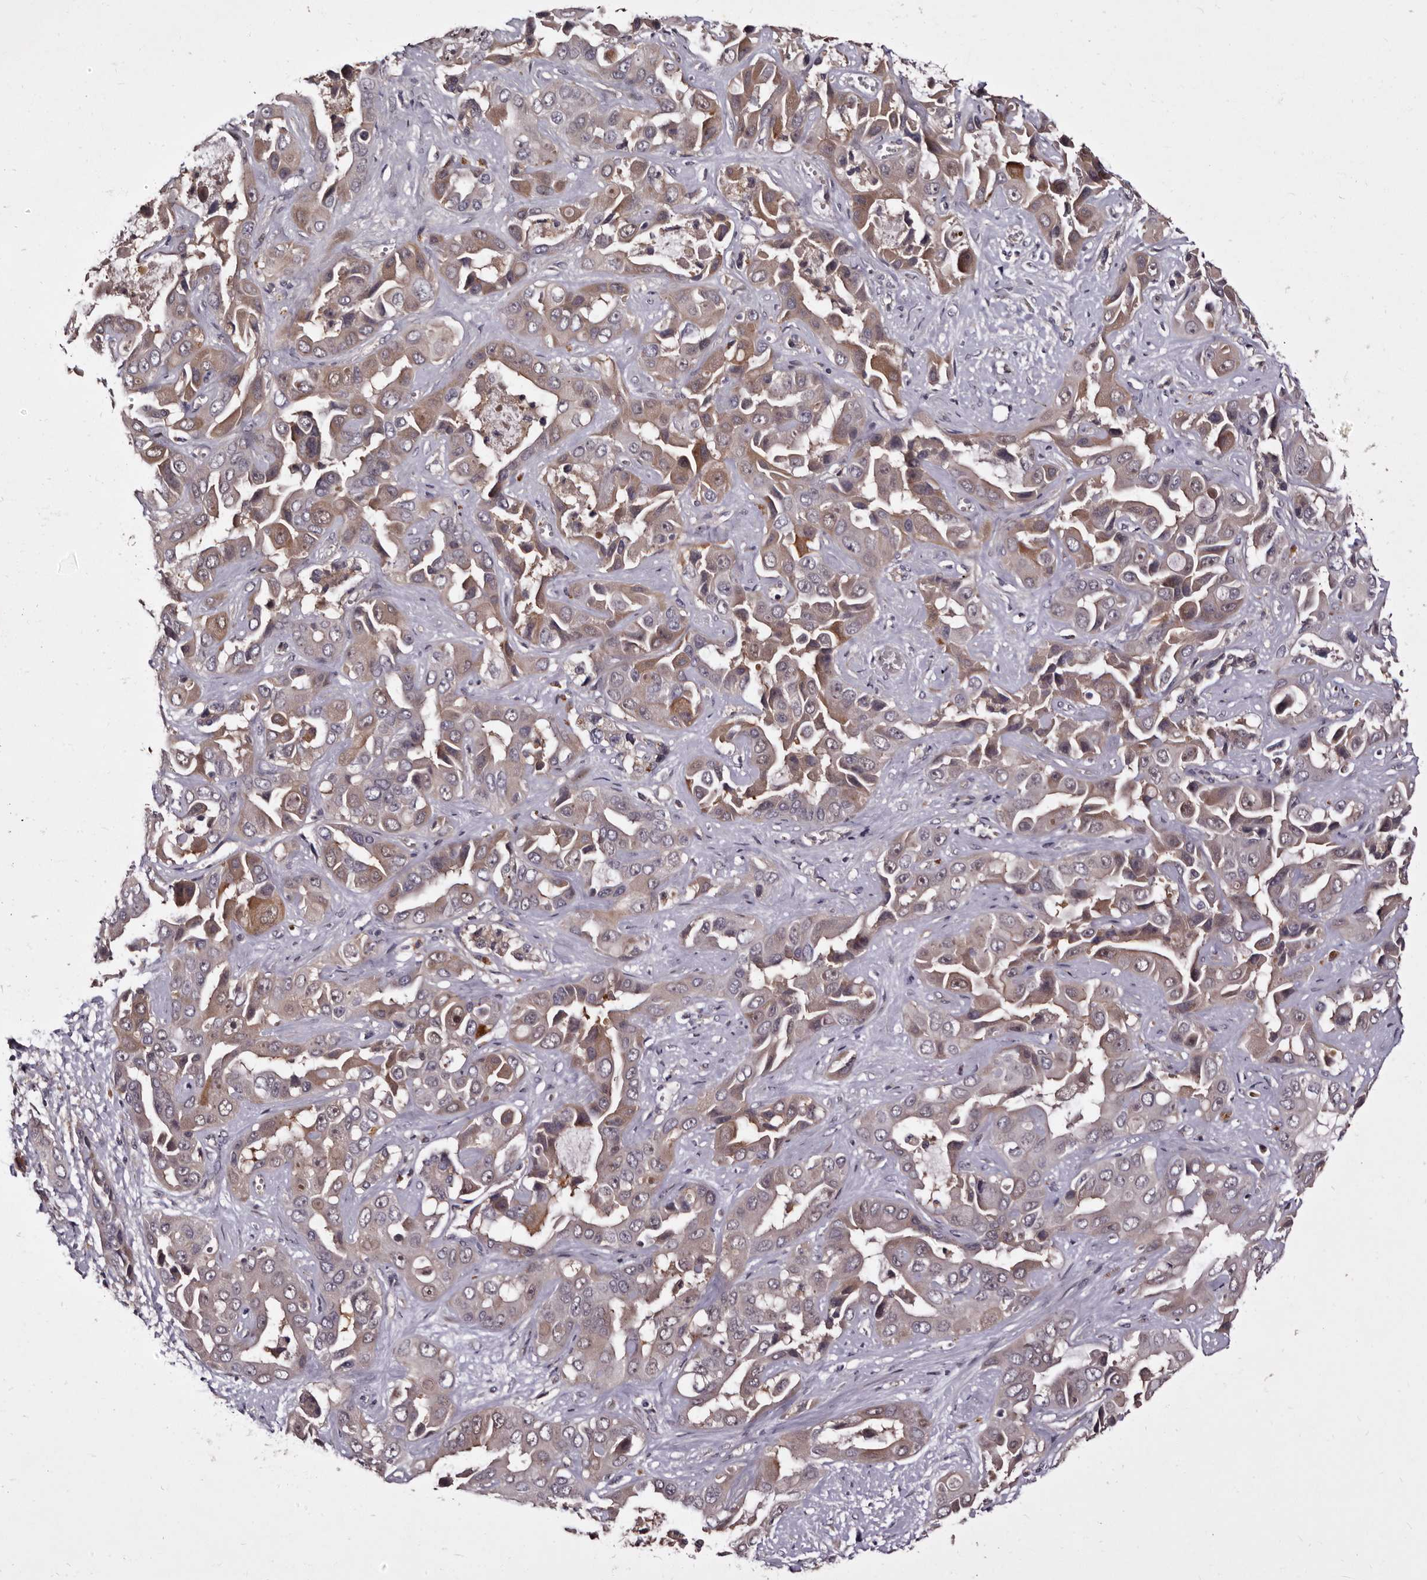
{"staining": {"intensity": "weak", "quantity": "25%-75%", "location": "cytoplasmic/membranous"}, "tissue": "liver cancer", "cell_type": "Tumor cells", "image_type": "cancer", "snomed": [{"axis": "morphology", "description": "Cholangiocarcinoma"}, {"axis": "topography", "description": "Liver"}], "caption": "DAB (3,3'-diaminobenzidine) immunohistochemical staining of liver cholangiocarcinoma reveals weak cytoplasmic/membranous protein expression in about 25%-75% of tumor cells. (DAB = brown stain, brightfield microscopy at high magnification).", "gene": "LANCL2", "patient": {"sex": "female", "age": 52}}